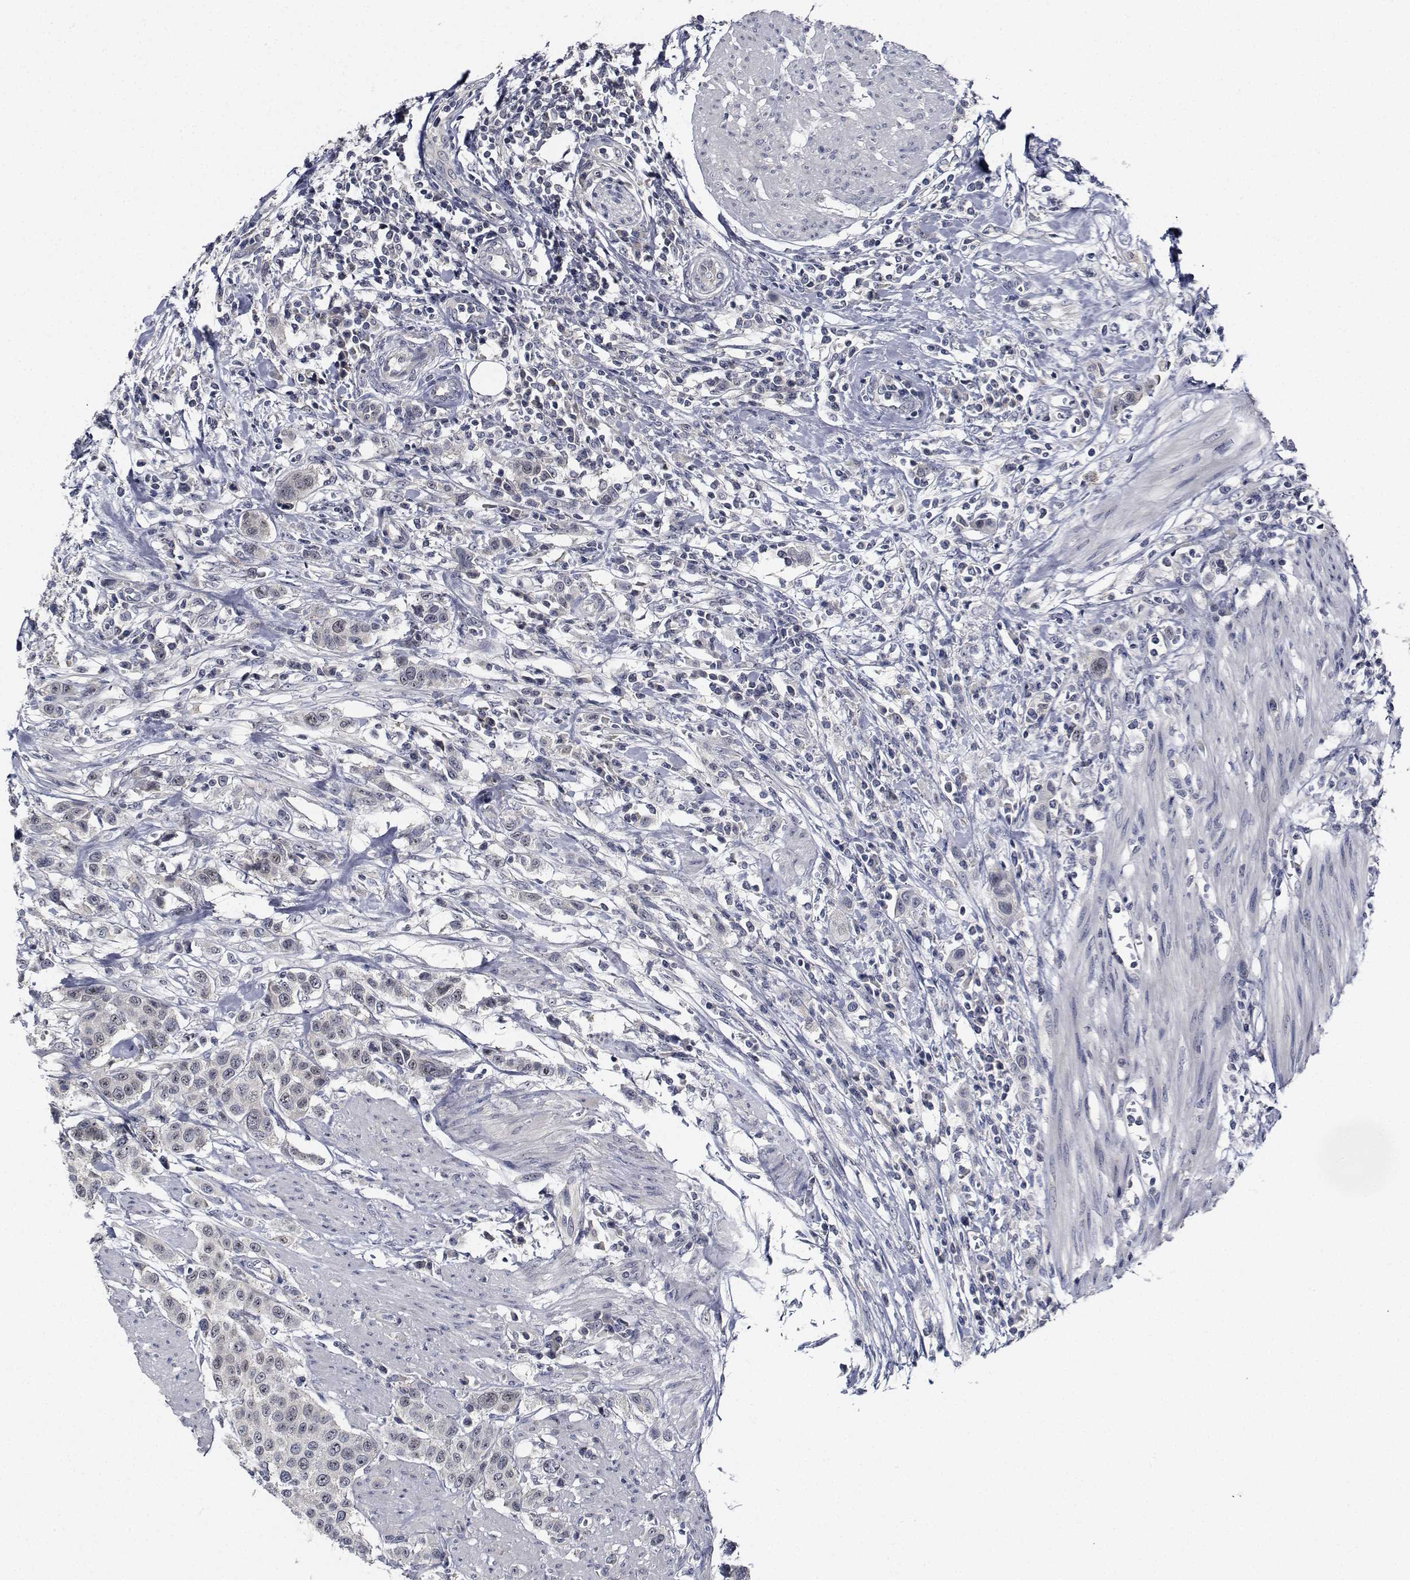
{"staining": {"intensity": "weak", "quantity": "25%-75%", "location": "nuclear"}, "tissue": "urothelial cancer", "cell_type": "Tumor cells", "image_type": "cancer", "snomed": [{"axis": "morphology", "description": "Urothelial carcinoma, High grade"}, {"axis": "topography", "description": "Urinary bladder"}], "caption": "Tumor cells demonstrate weak nuclear expression in approximately 25%-75% of cells in urothelial cancer.", "gene": "NVL", "patient": {"sex": "female", "age": 58}}